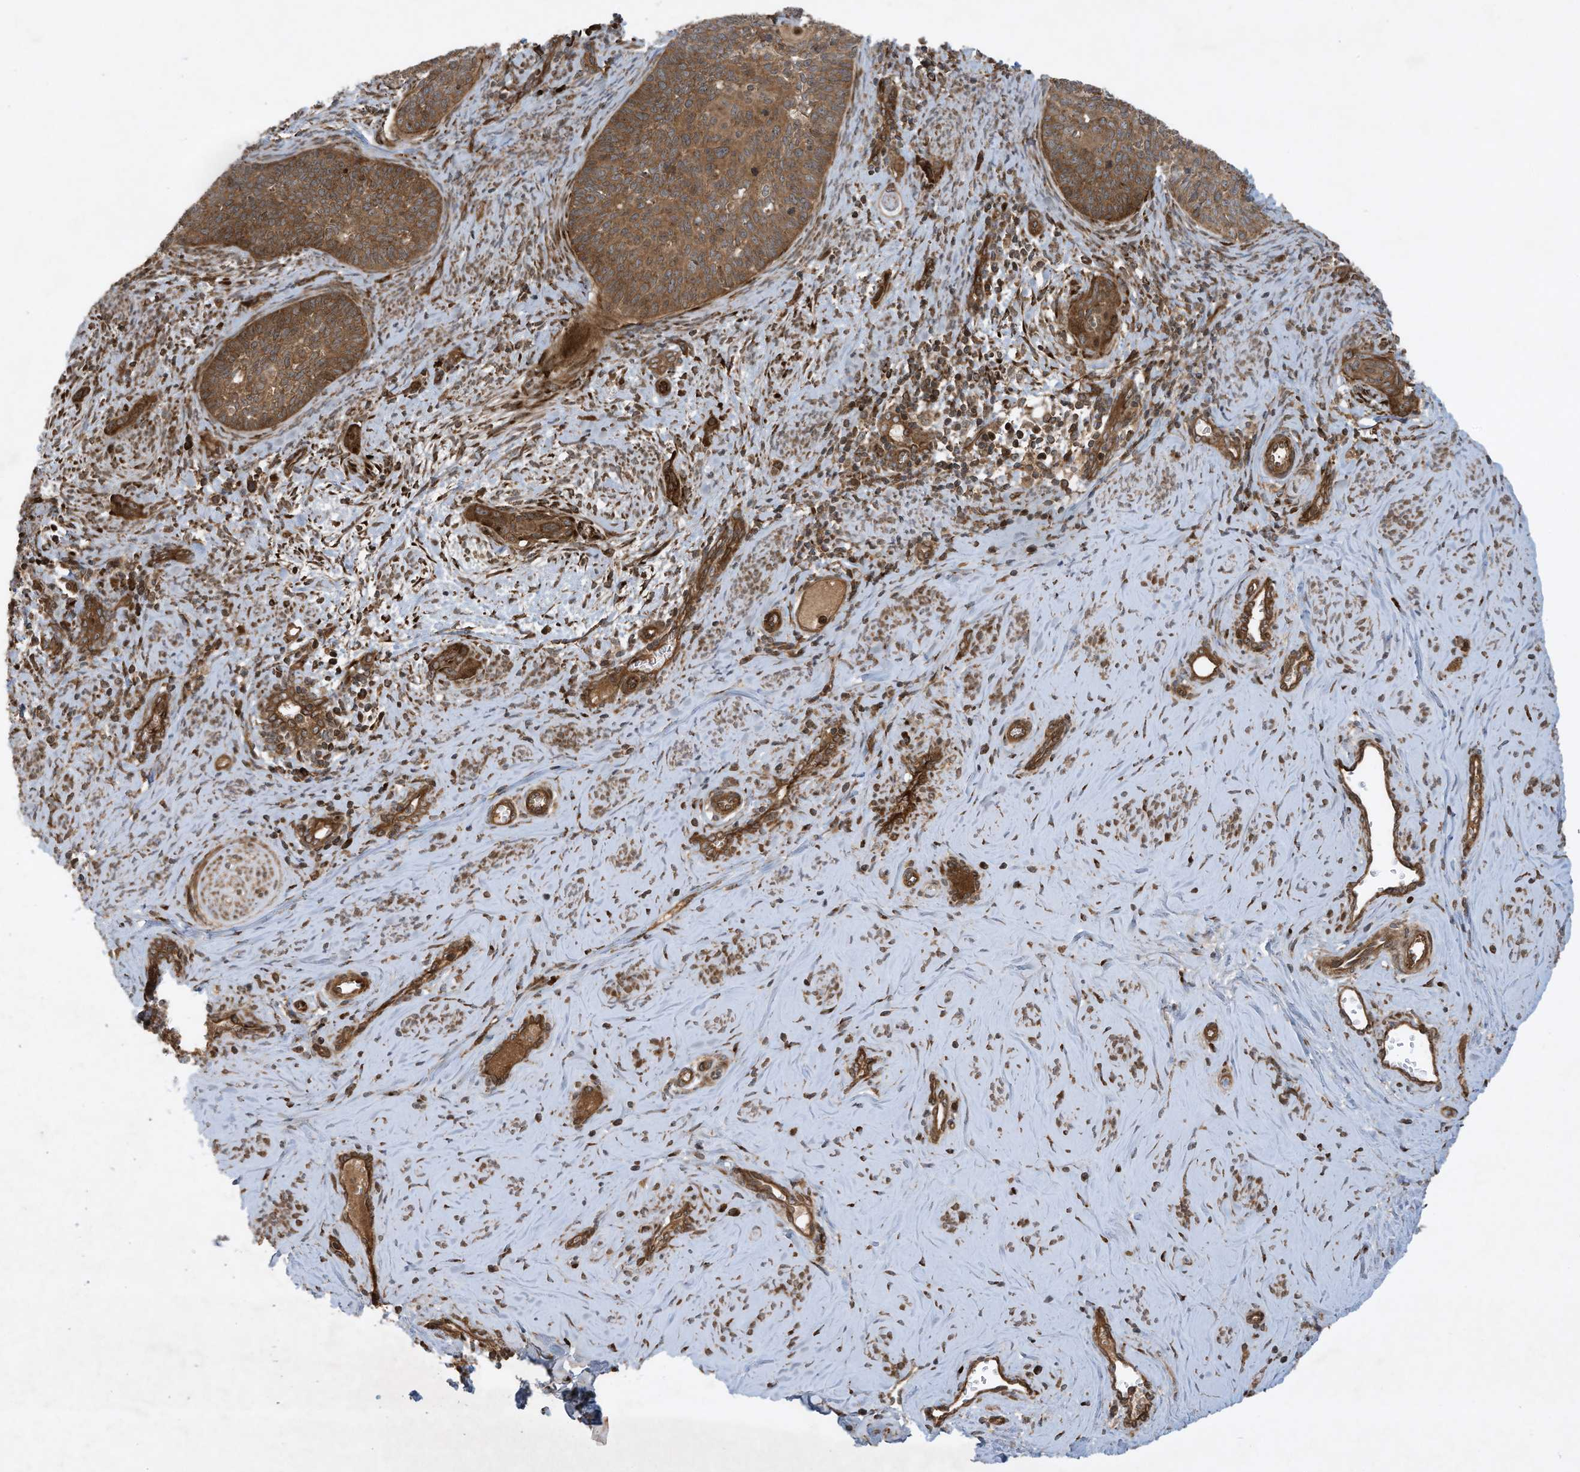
{"staining": {"intensity": "moderate", "quantity": ">75%", "location": "cytoplasmic/membranous"}, "tissue": "cervical cancer", "cell_type": "Tumor cells", "image_type": "cancer", "snomed": [{"axis": "morphology", "description": "Squamous cell carcinoma, NOS"}, {"axis": "topography", "description": "Cervix"}], "caption": "Squamous cell carcinoma (cervical) stained with a brown dye shows moderate cytoplasmic/membranous positive staining in about >75% of tumor cells.", "gene": "DDIT4", "patient": {"sex": "female", "age": 33}}